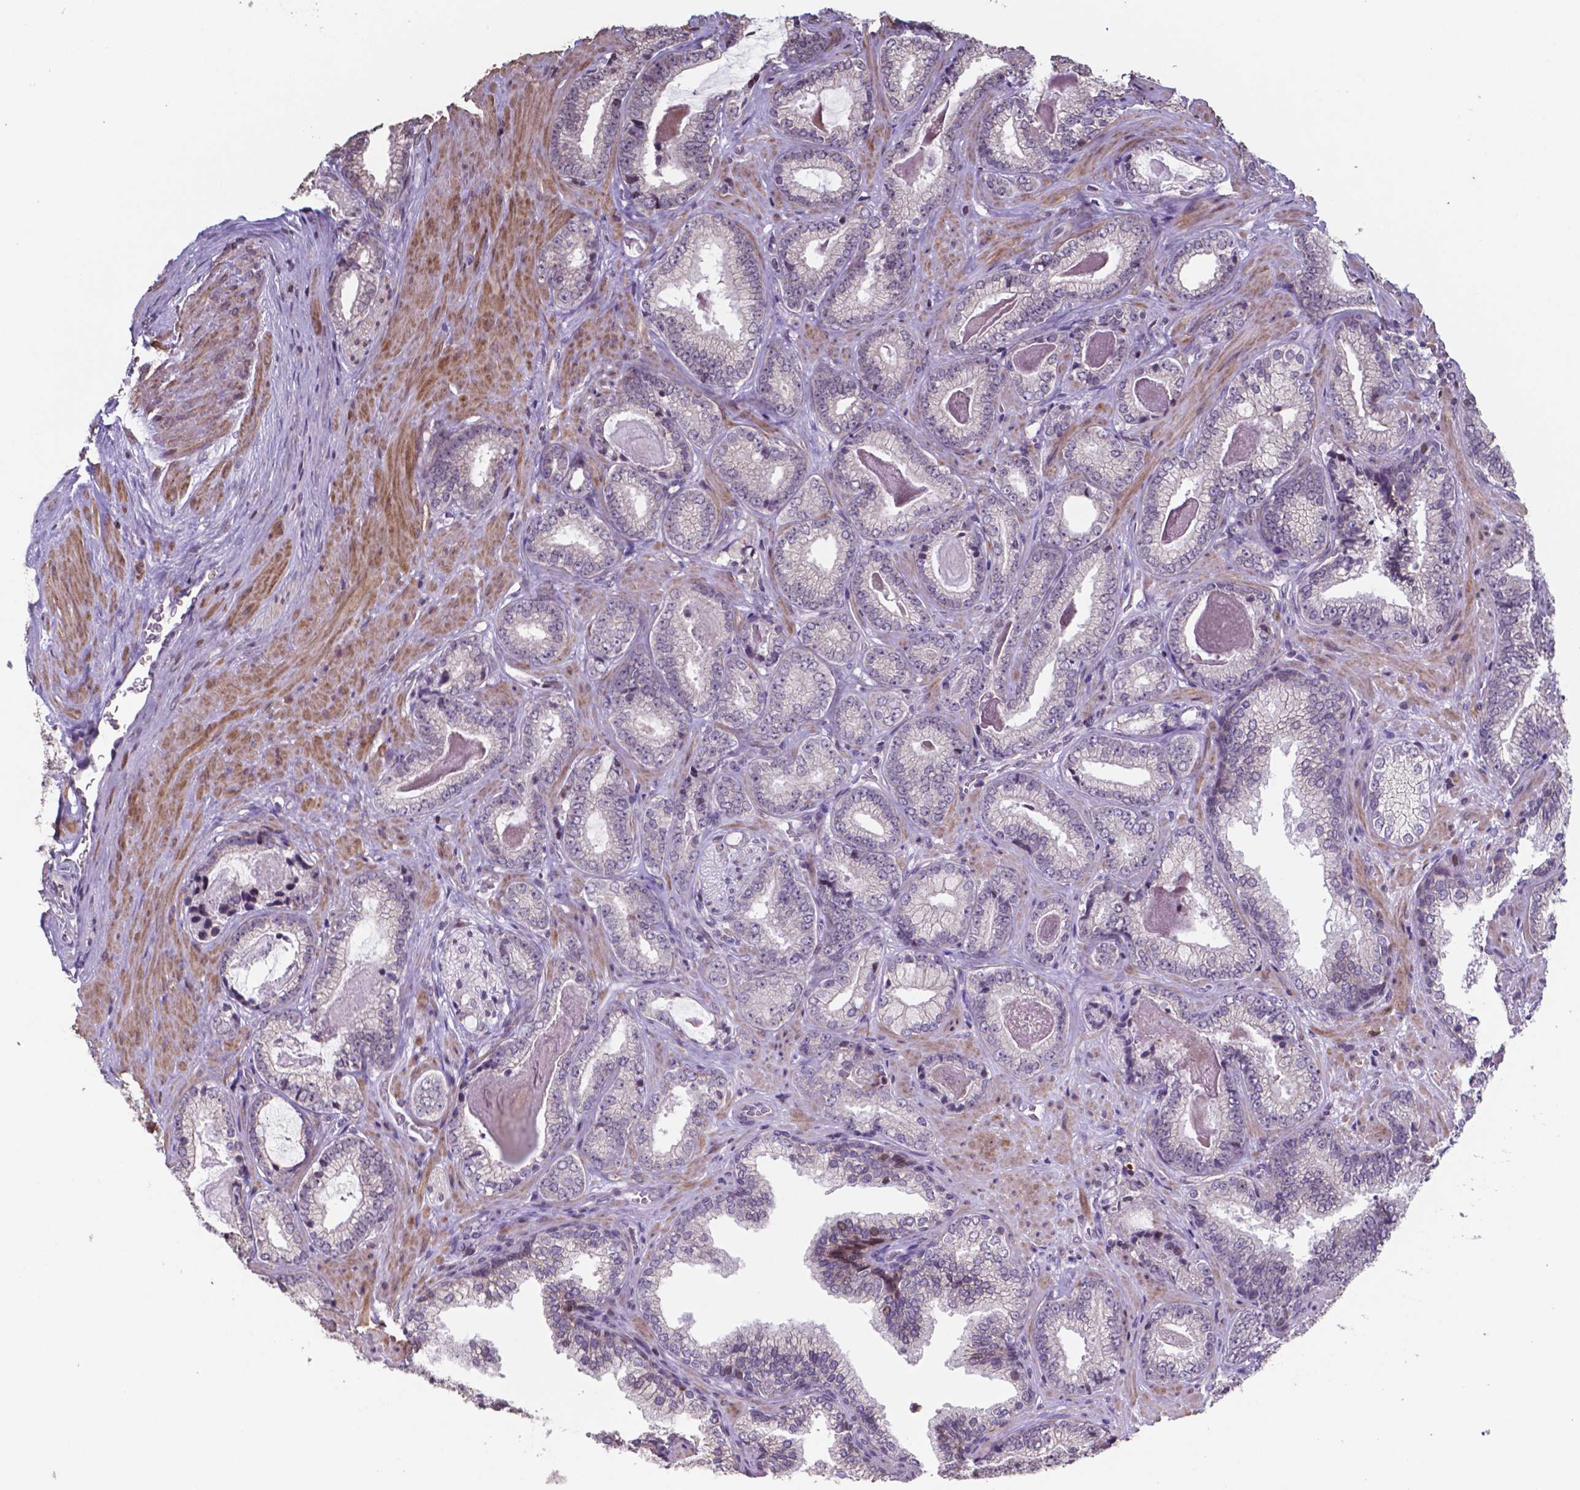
{"staining": {"intensity": "negative", "quantity": "none", "location": "none"}, "tissue": "prostate cancer", "cell_type": "Tumor cells", "image_type": "cancer", "snomed": [{"axis": "morphology", "description": "Adenocarcinoma, Low grade"}, {"axis": "topography", "description": "Prostate"}], "caption": "IHC photomicrograph of neoplastic tissue: human prostate cancer stained with DAB displays no significant protein staining in tumor cells. (Brightfield microscopy of DAB (3,3'-diaminobenzidine) immunohistochemistry at high magnification).", "gene": "MLC1", "patient": {"sex": "male", "age": 61}}